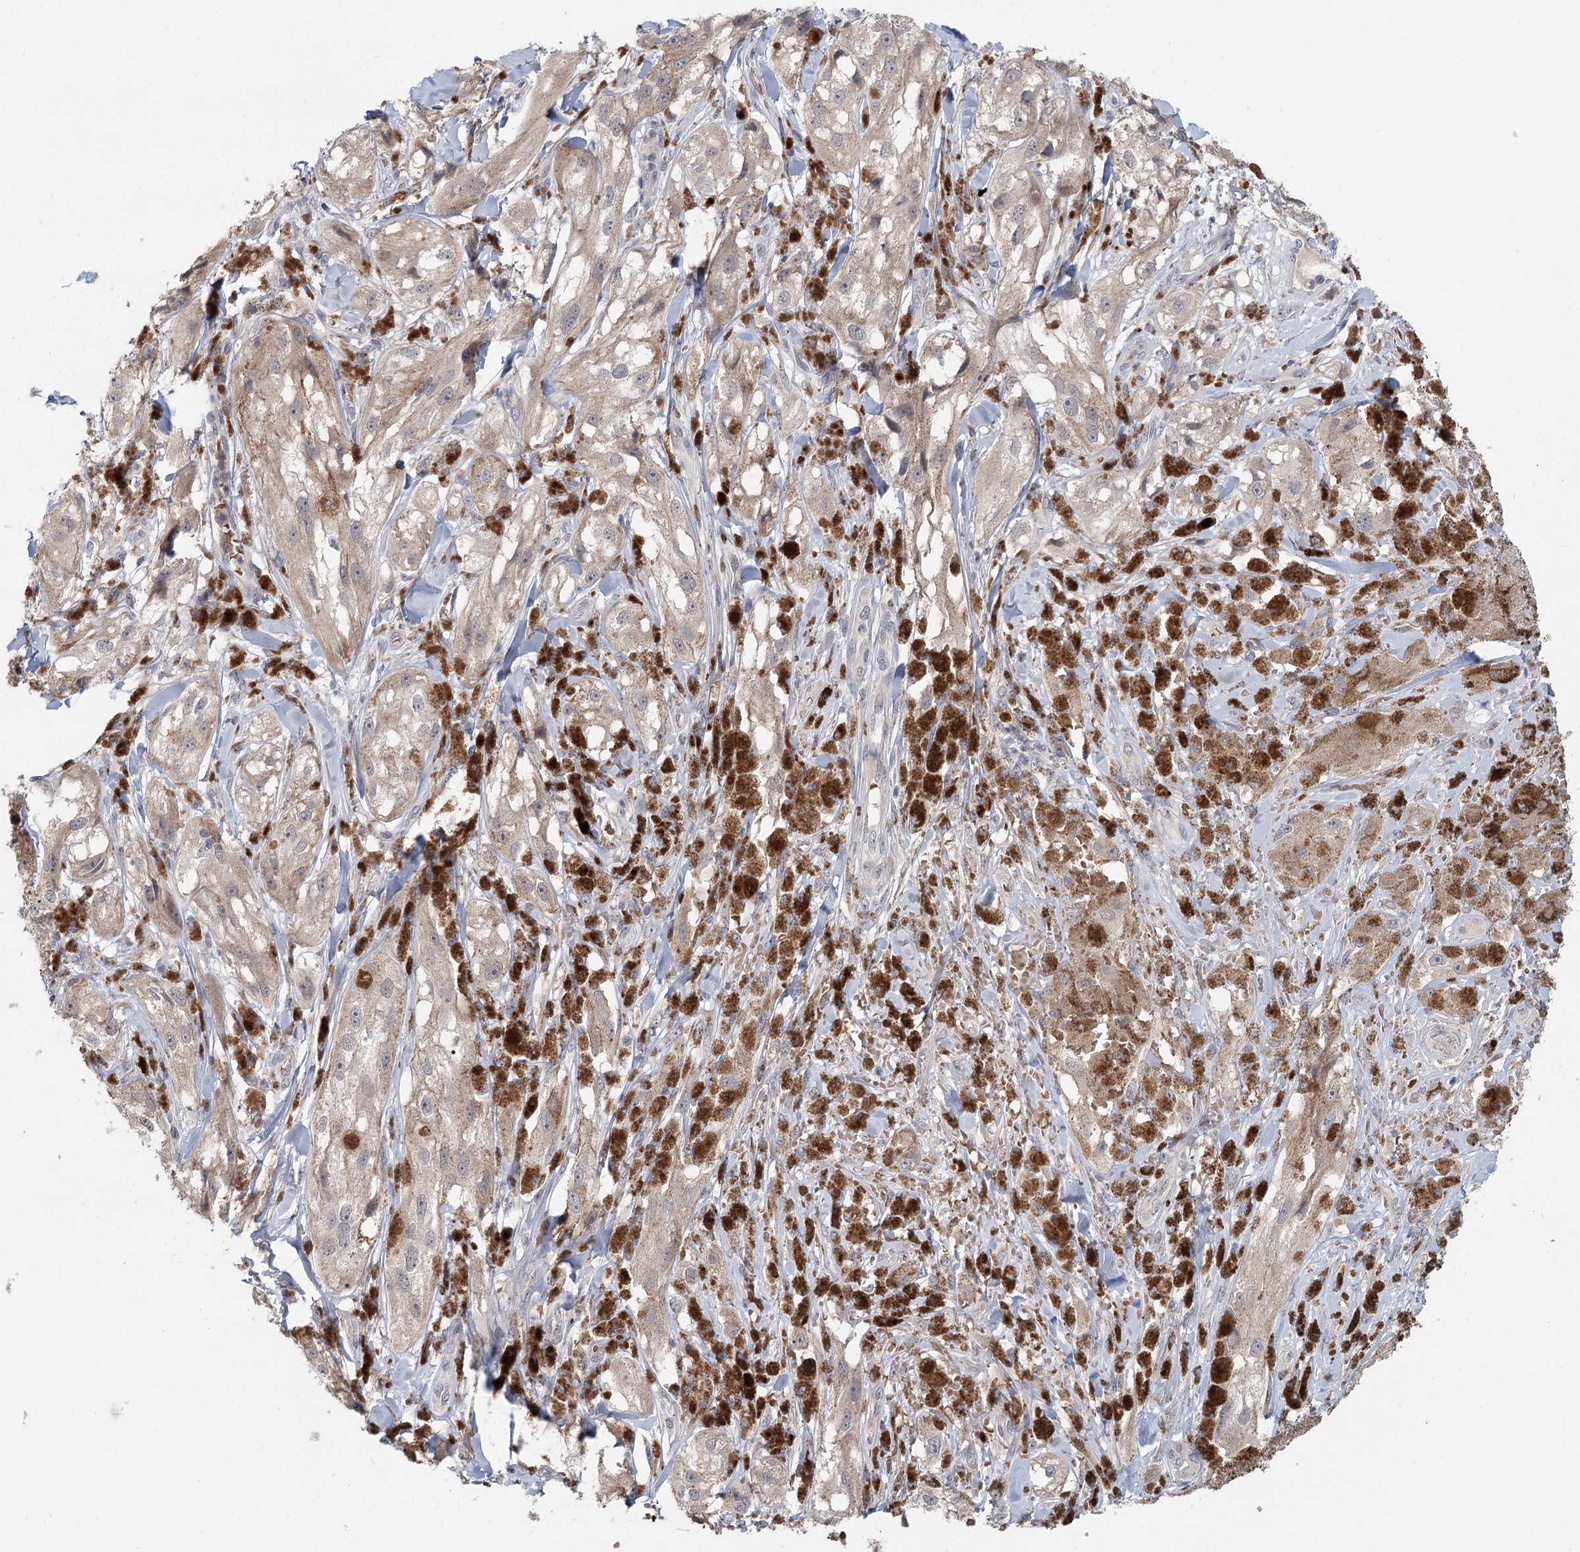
{"staining": {"intensity": "weak", "quantity": ">75%", "location": "cytoplasmic/membranous"}, "tissue": "melanoma", "cell_type": "Tumor cells", "image_type": "cancer", "snomed": [{"axis": "morphology", "description": "Malignant melanoma, NOS"}, {"axis": "topography", "description": "Skin"}], "caption": "The histopathology image shows immunohistochemical staining of malignant melanoma. There is weak cytoplasmic/membranous staining is present in about >75% of tumor cells. The protein is stained brown, and the nuclei are stained in blue (DAB IHC with brightfield microscopy, high magnification).", "gene": "FBXO7", "patient": {"sex": "male", "age": 88}}